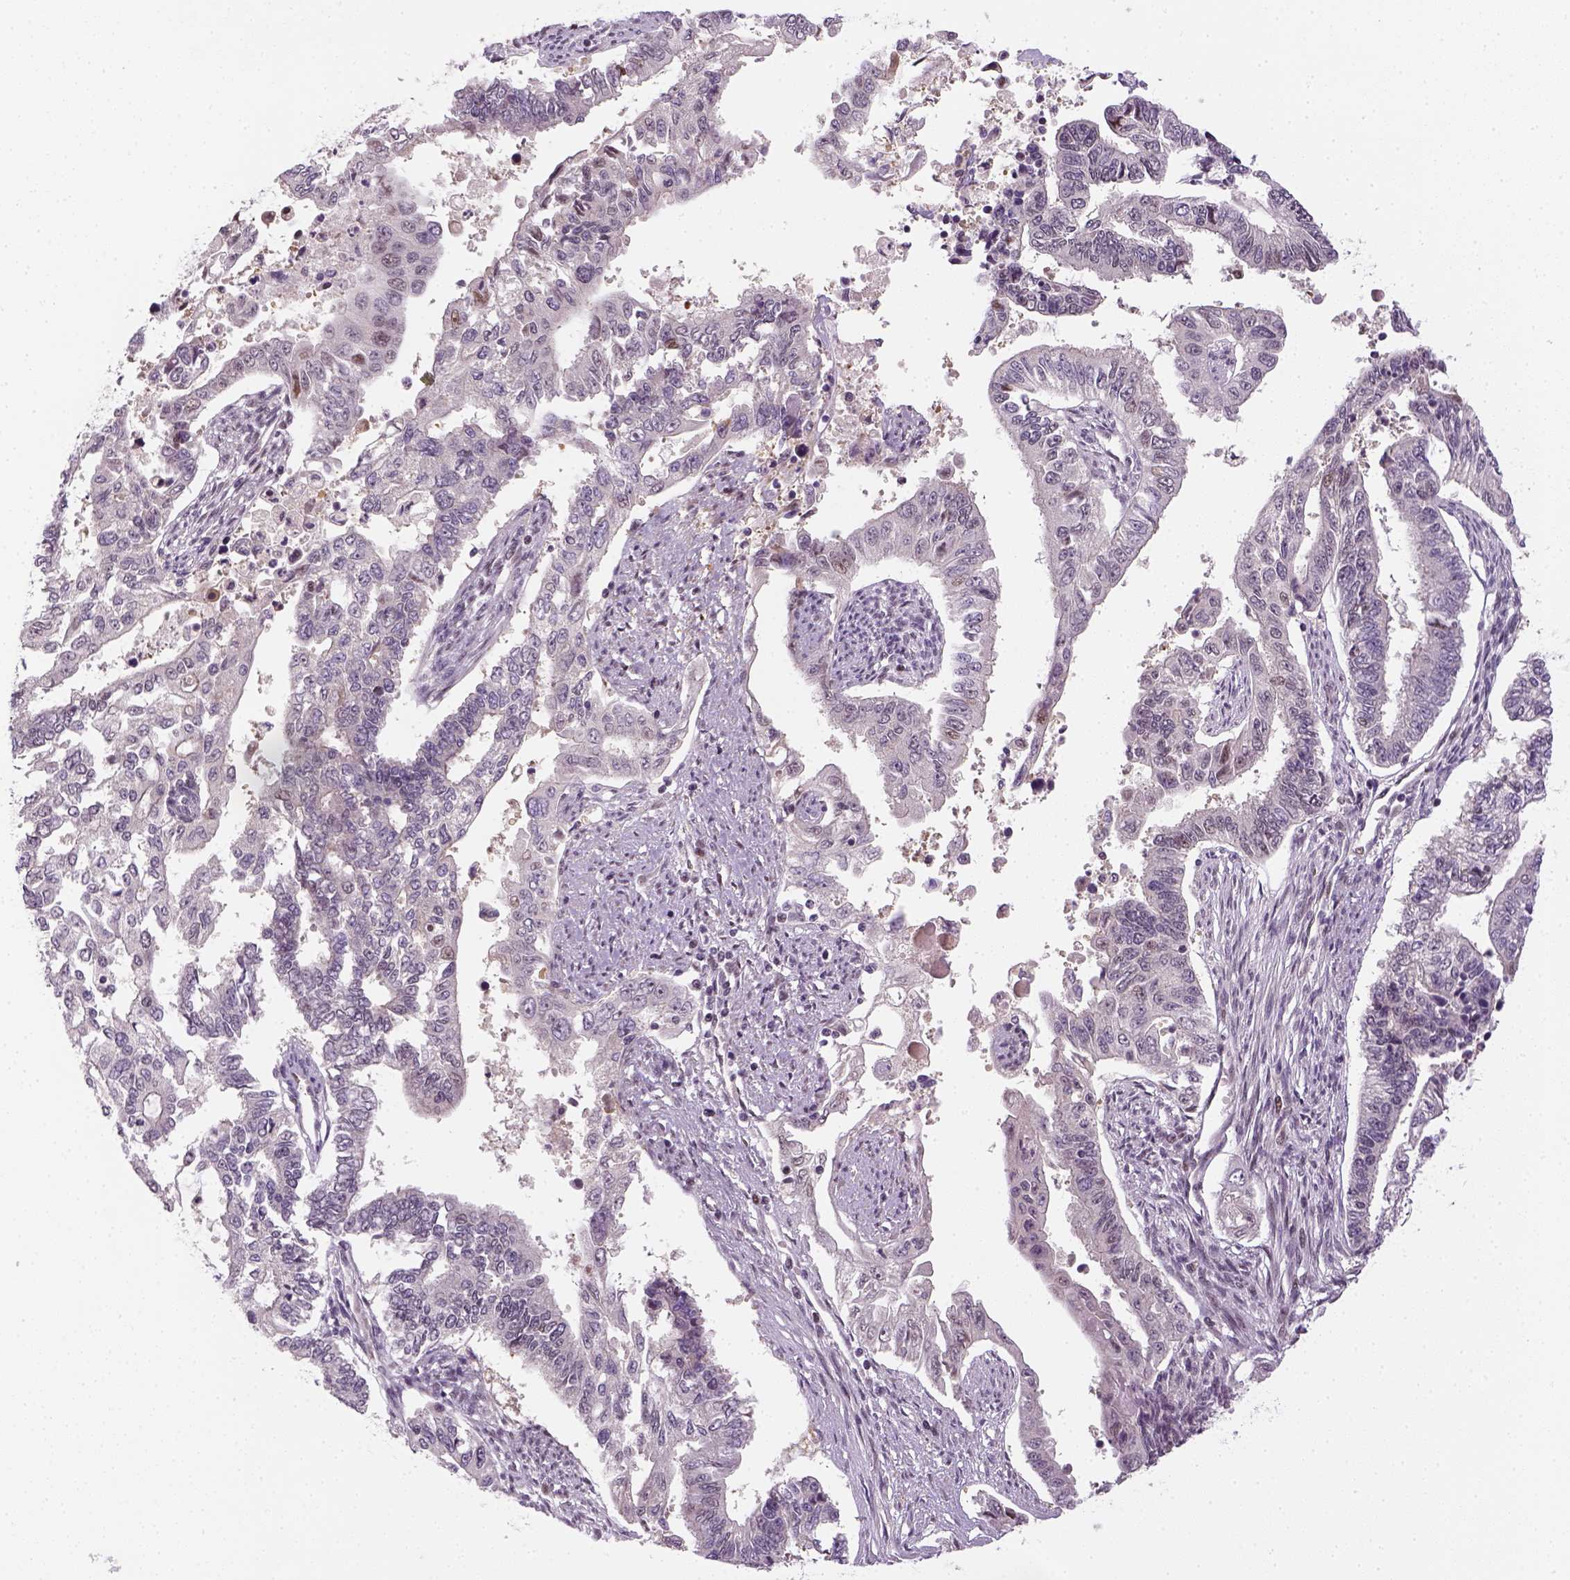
{"staining": {"intensity": "negative", "quantity": "none", "location": "none"}, "tissue": "endometrial cancer", "cell_type": "Tumor cells", "image_type": "cancer", "snomed": [{"axis": "morphology", "description": "Adenocarcinoma, NOS"}, {"axis": "topography", "description": "Uterus"}], "caption": "The image demonstrates no staining of tumor cells in endometrial cancer. (IHC, brightfield microscopy, high magnification).", "gene": "MAGEB3", "patient": {"sex": "female", "age": 59}}